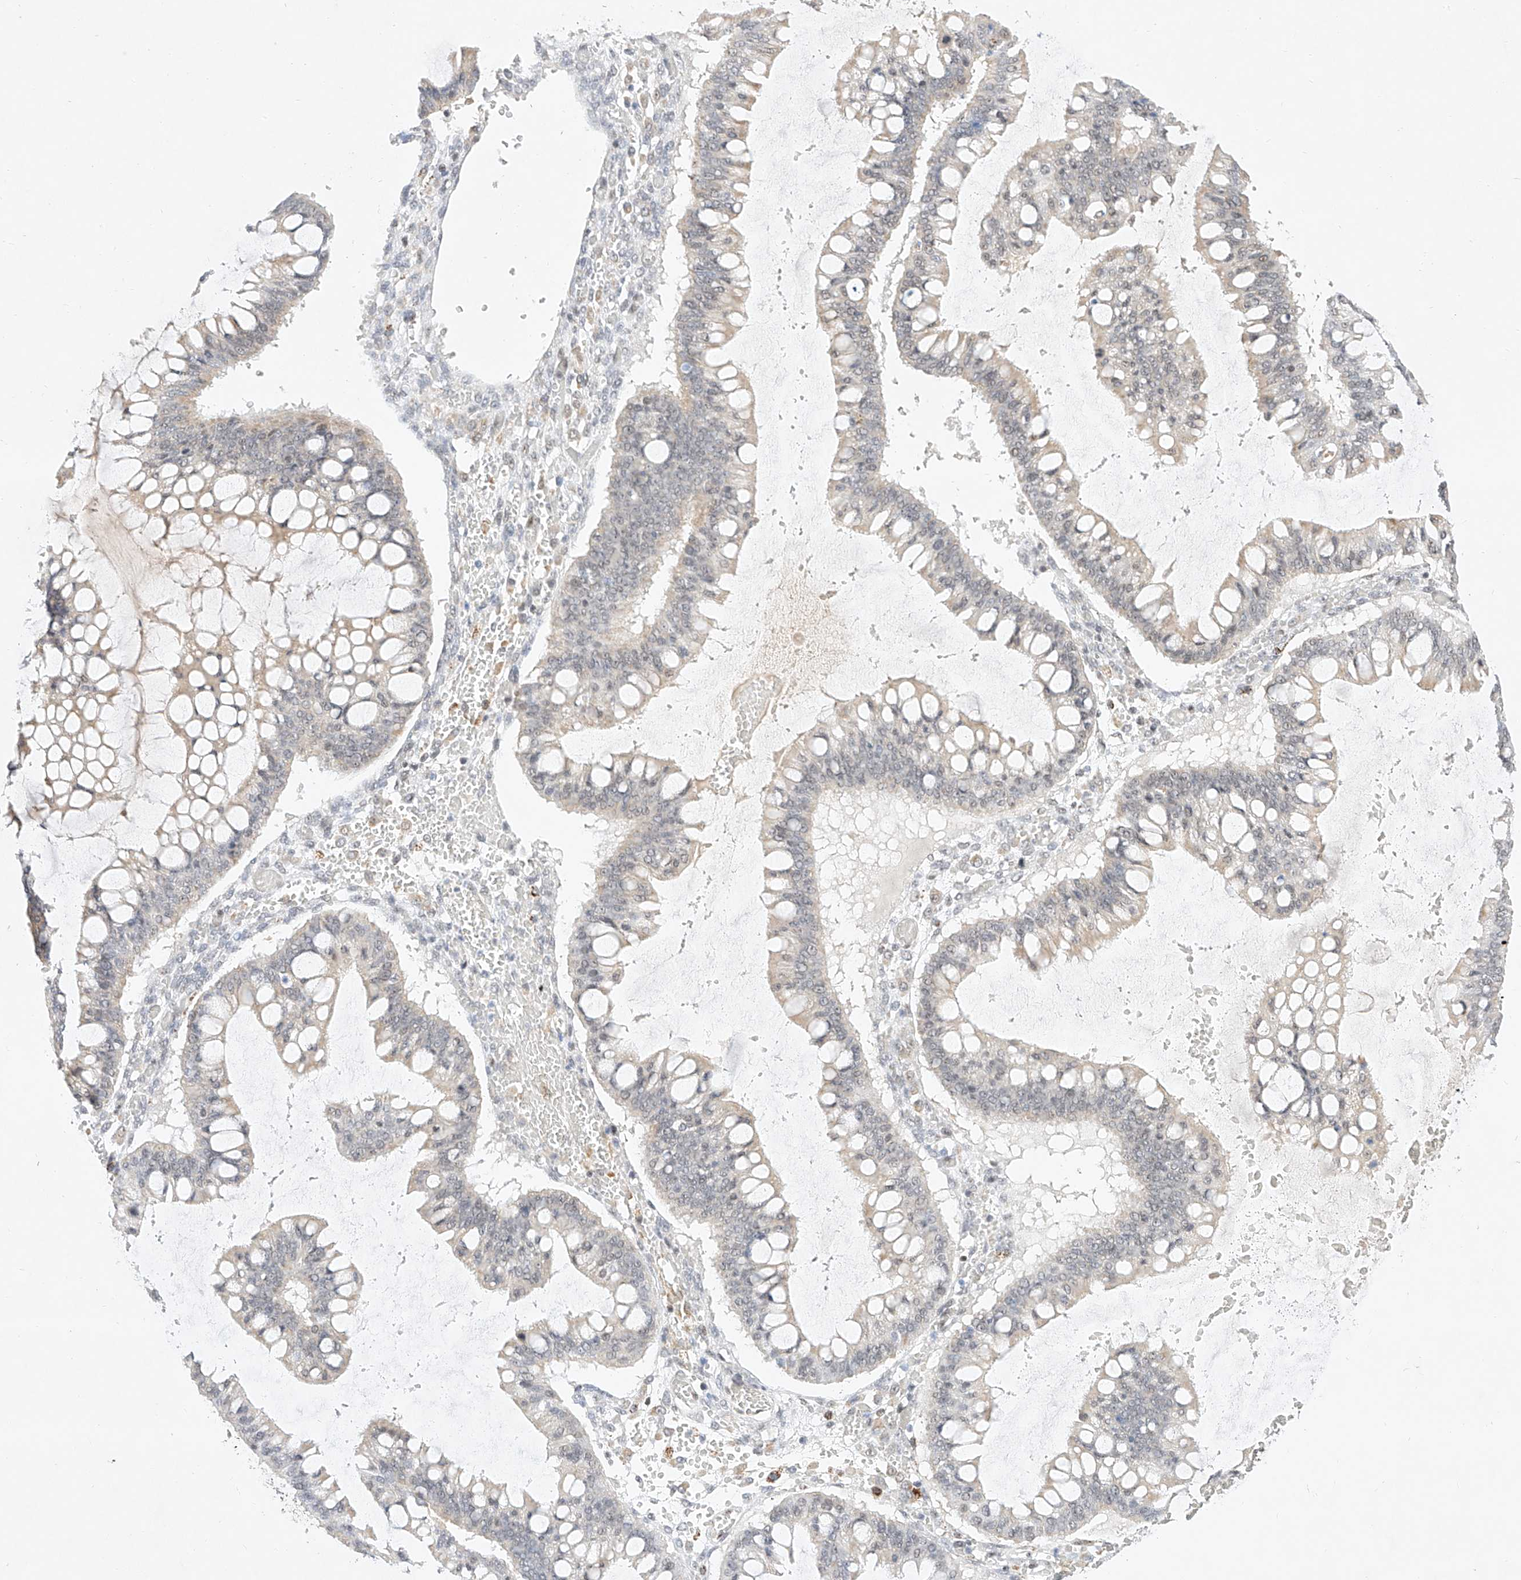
{"staining": {"intensity": "negative", "quantity": "none", "location": "none"}, "tissue": "ovarian cancer", "cell_type": "Tumor cells", "image_type": "cancer", "snomed": [{"axis": "morphology", "description": "Cystadenocarcinoma, mucinous, NOS"}, {"axis": "topography", "description": "Ovary"}], "caption": "The immunohistochemistry histopathology image has no significant staining in tumor cells of ovarian mucinous cystadenocarcinoma tissue.", "gene": "NRF1", "patient": {"sex": "female", "age": 73}}